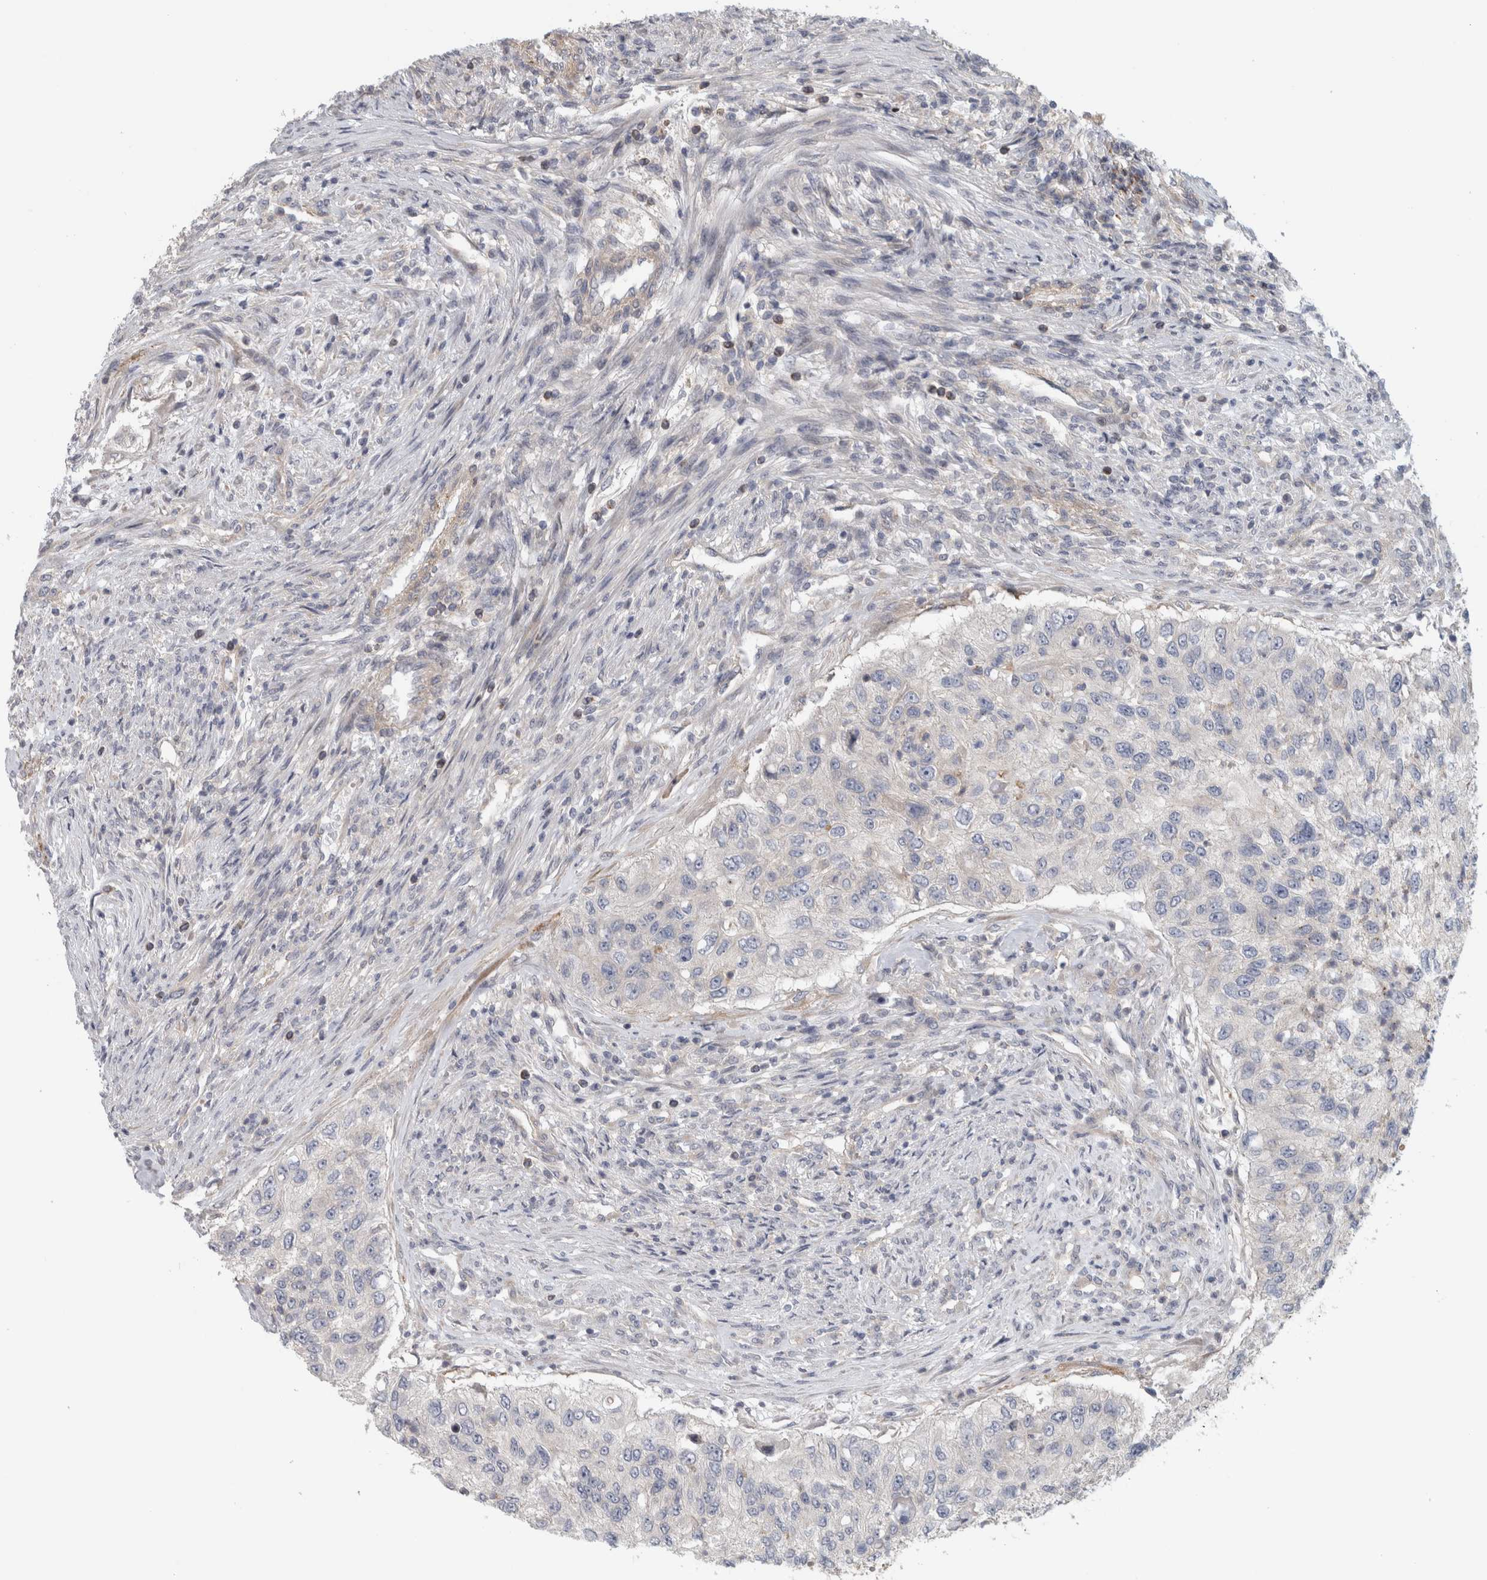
{"staining": {"intensity": "negative", "quantity": "none", "location": "none"}, "tissue": "urothelial cancer", "cell_type": "Tumor cells", "image_type": "cancer", "snomed": [{"axis": "morphology", "description": "Urothelial carcinoma, High grade"}, {"axis": "topography", "description": "Urinary bladder"}], "caption": "Human urothelial carcinoma (high-grade) stained for a protein using immunohistochemistry (IHC) exhibits no staining in tumor cells.", "gene": "ZNF804B", "patient": {"sex": "female", "age": 60}}